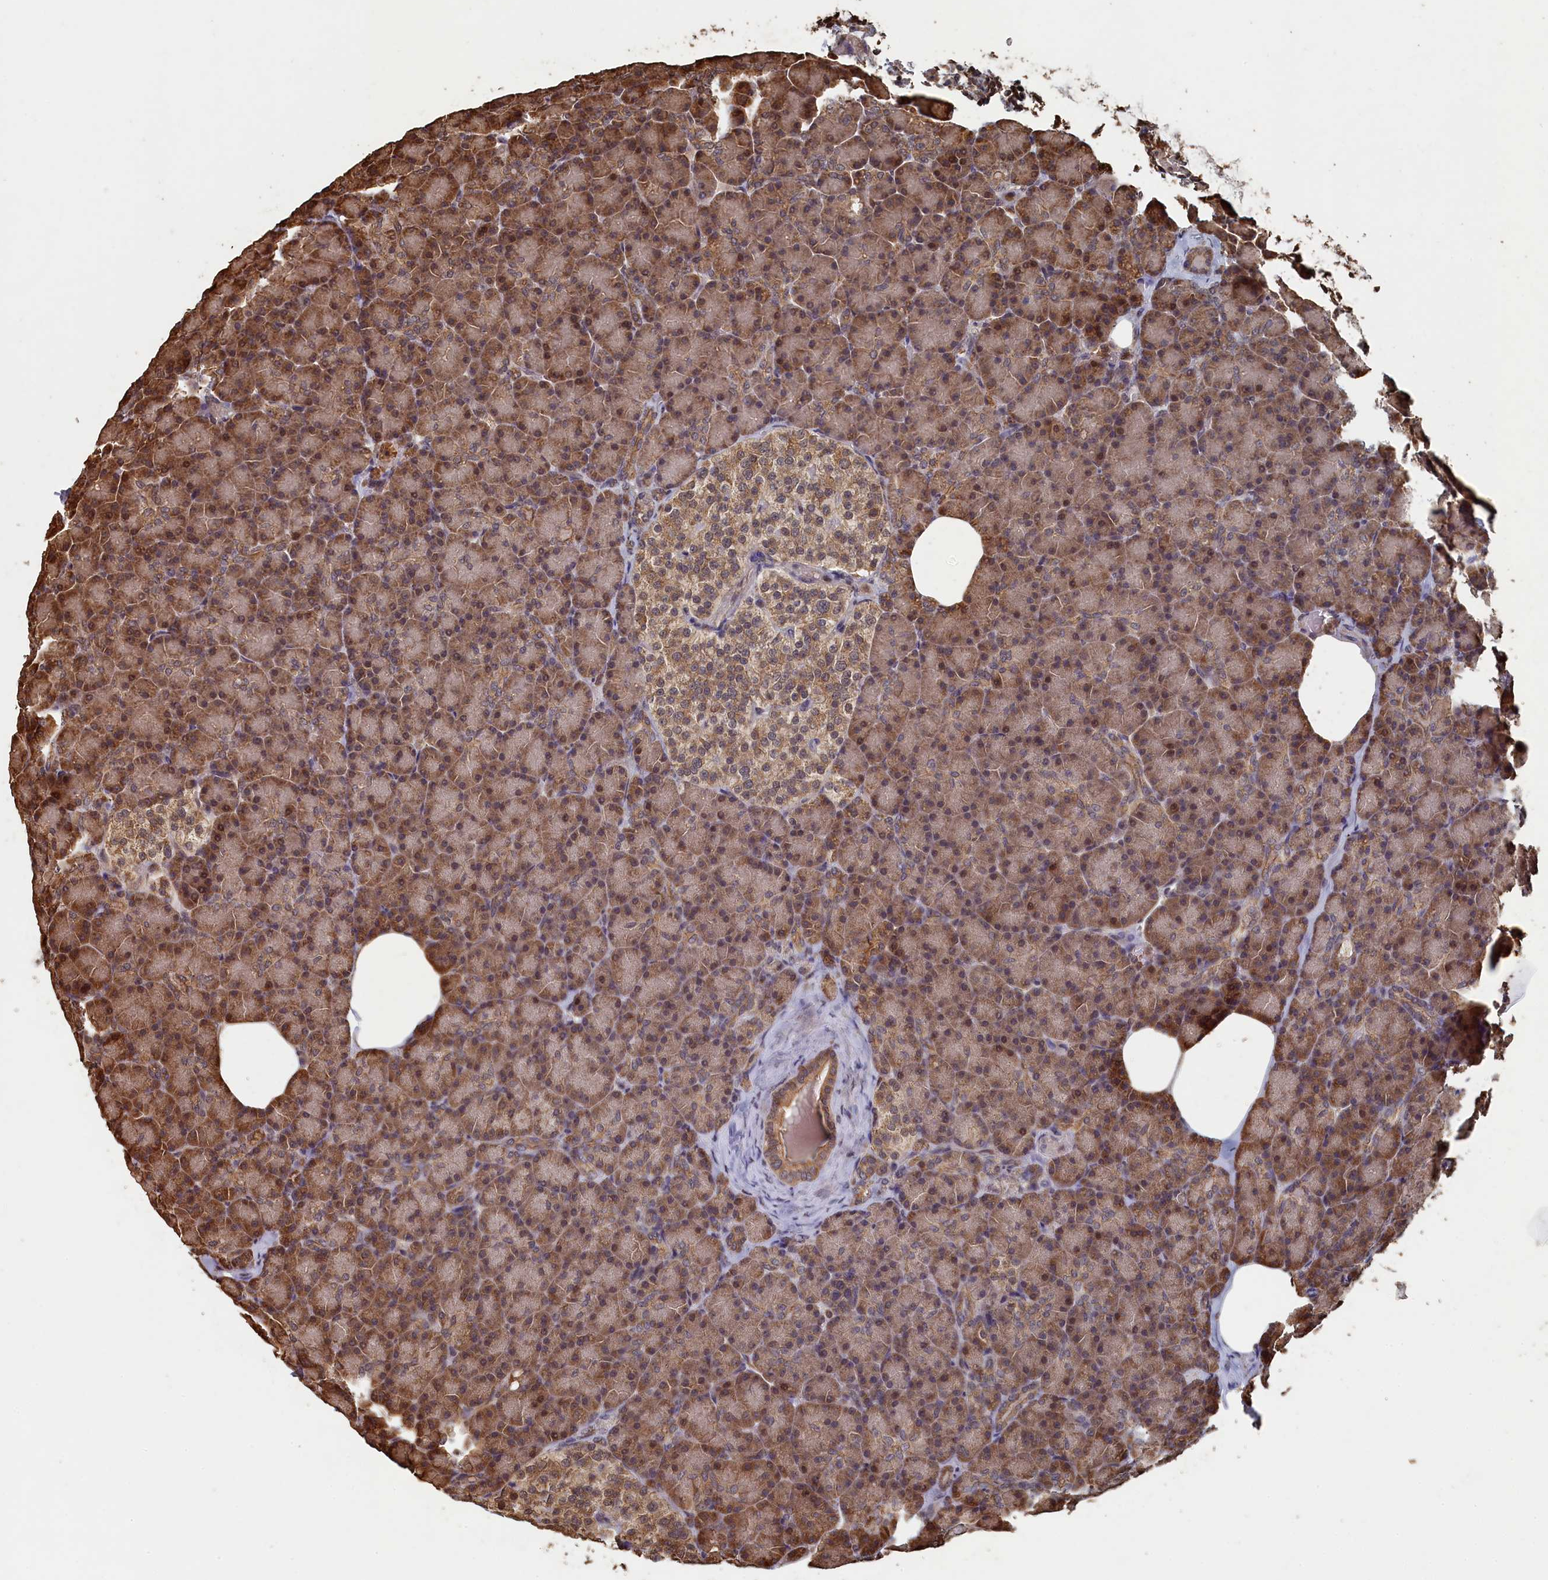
{"staining": {"intensity": "moderate", "quantity": ">75%", "location": "cytoplasmic/membranous"}, "tissue": "pancreas", "cell_type": "Exocrine glandular cells", "image_type": "normal", "snomed": [{"axis": "morphology", "description": "Normal tissue, NOS"}, {"axis": "topography", "description": "Pancreas"}], "caption": "Immunohistochemistry (DAB (3,3'-diaminobenzidine)) staining of normal human pancreas exhibits moderate cytoplasmic/membranous protein positivity in approximately >75% of exocrine glandular cells. (brown staining indicates protein expression, while blue staining denotes nuclei).", "gene": "PIGN", "patient": {"sex": "female", "age": 43}}